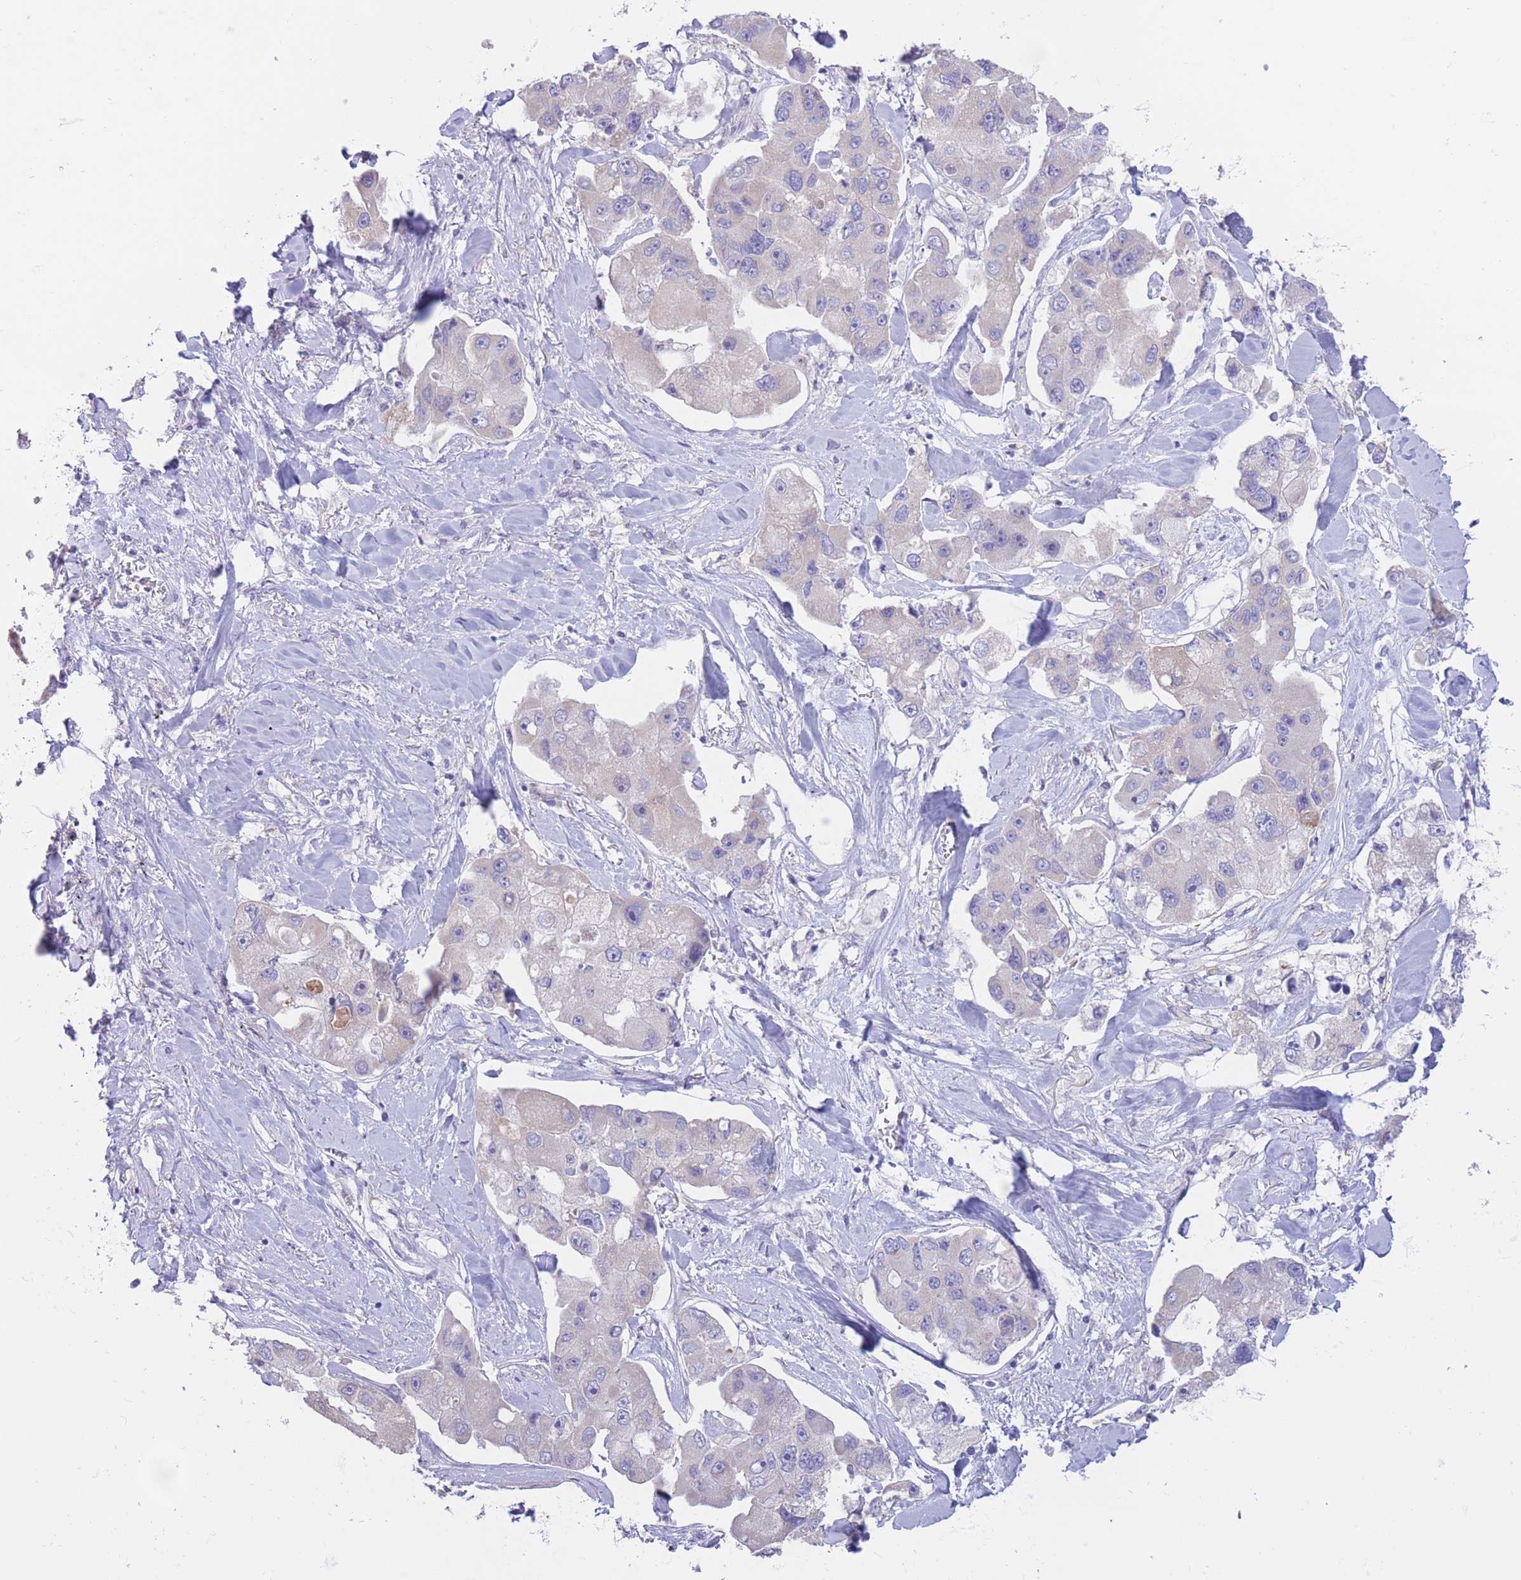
{"staining": {"intensity": "negative", "quantity": "none", "location": "none"}, "tissue": "lung cancer", "cell_type": "Tumor cells", "image_type": "cancer", "snomed": [{"axis": "morphology", "description": "Adenocarcinoma, NOS"}, {"axis": "topography", "description": "Lung"}], "caption": "The micrograph exhibits no staining of tumor cells in lung adenocarcinoma.", "gene": "FAH", "patient": {"sex": "female", "age": 54}}